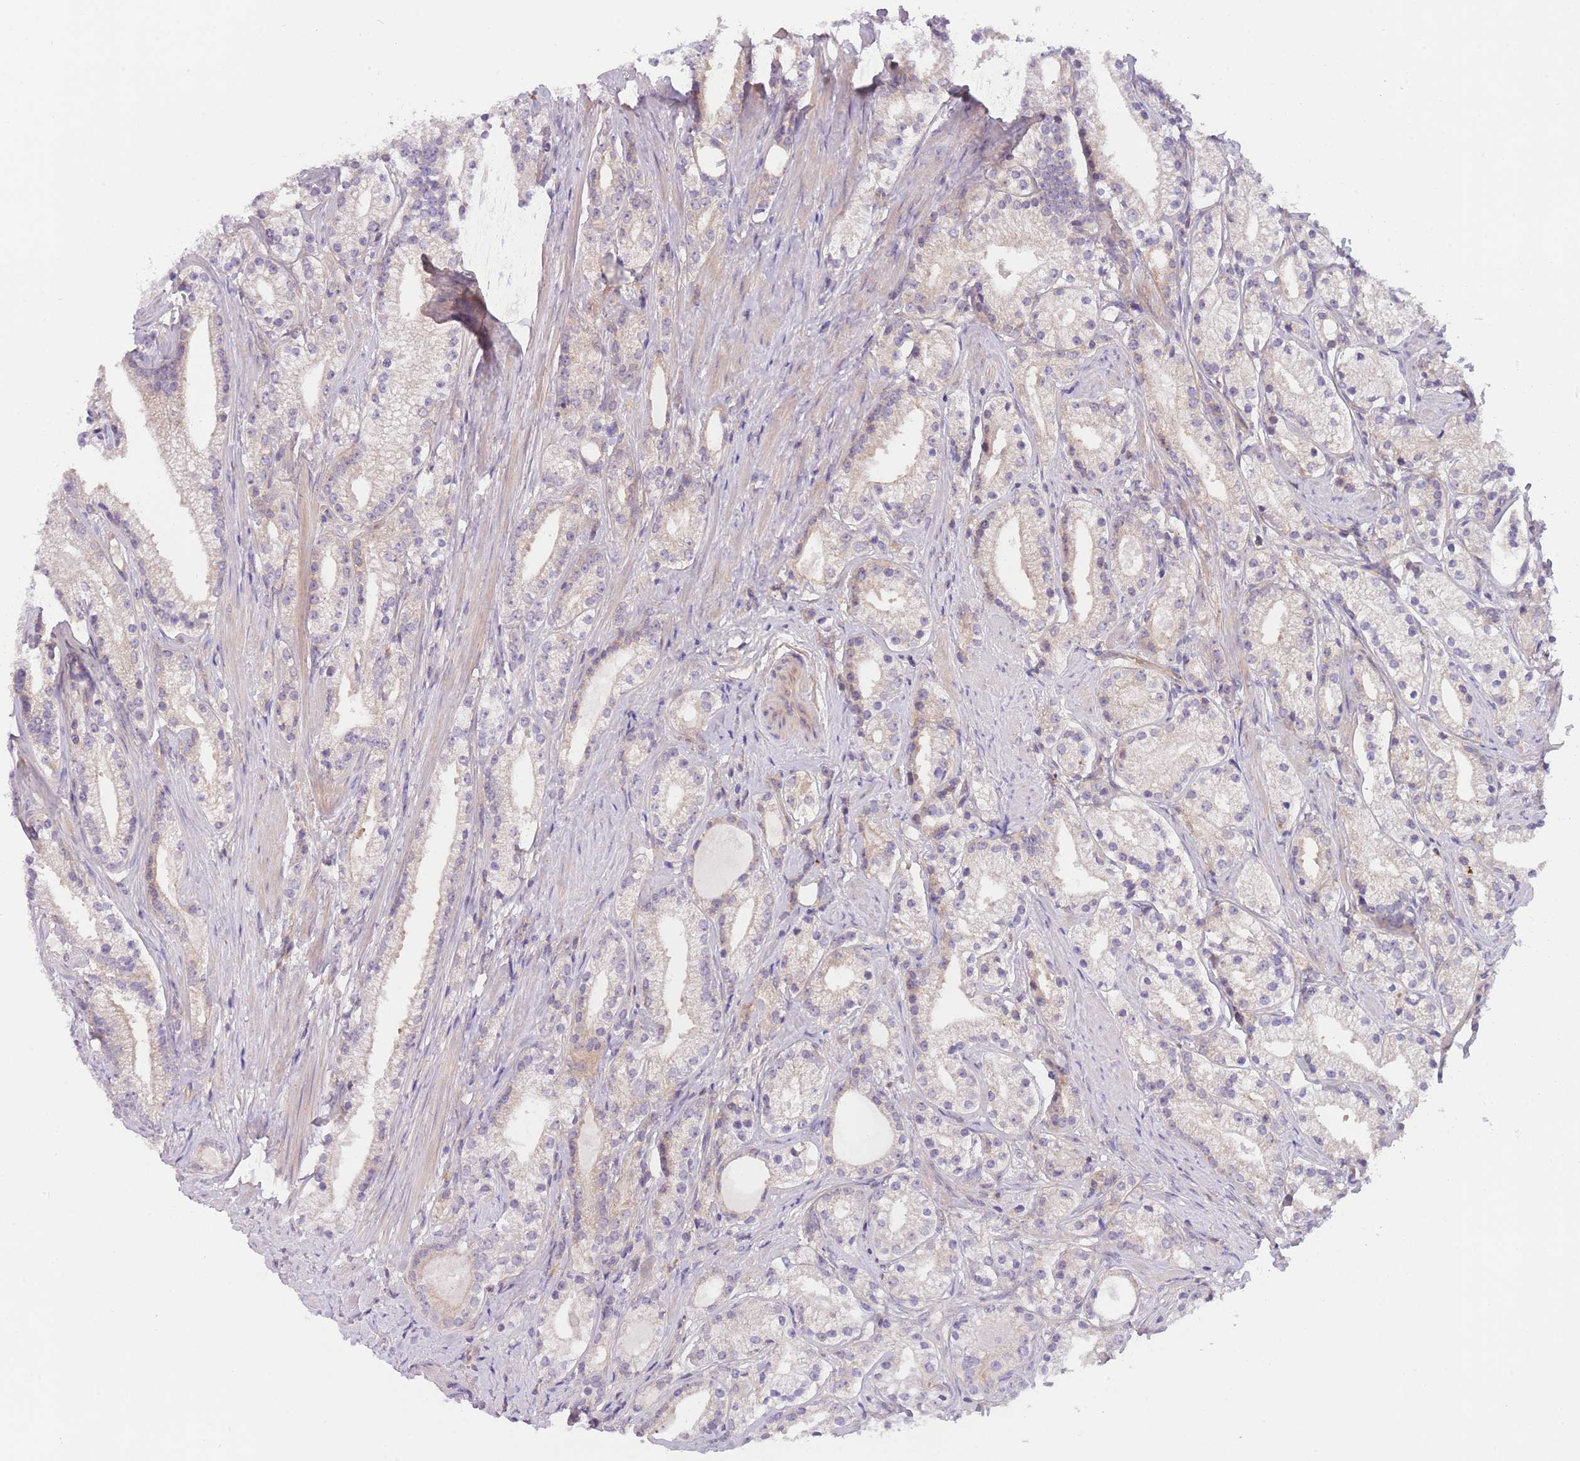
{"staining": {"intensity": "negative", "quantity": "none", "location": "none"}, "tissue": "prostate cancer", "cell_type": "Tumor cells", "image_type": "cancer", "snomed": [{"axis": "morphology", "description": "Adenocarcinoma, Low grade"}, {"axis": "topography", "description": "Prostate"}], "caption": "The image exhibits no staining of tumor cells in adenocarcinoma (low-grade) (prostate). The staining is performed using DAB (3,3'-diaminobenzidine) brown chromogen with nuclei counter-stained in using hematoxylin.", "gene": "WDR93", "patient": {"sex": "male", "age": 57}}